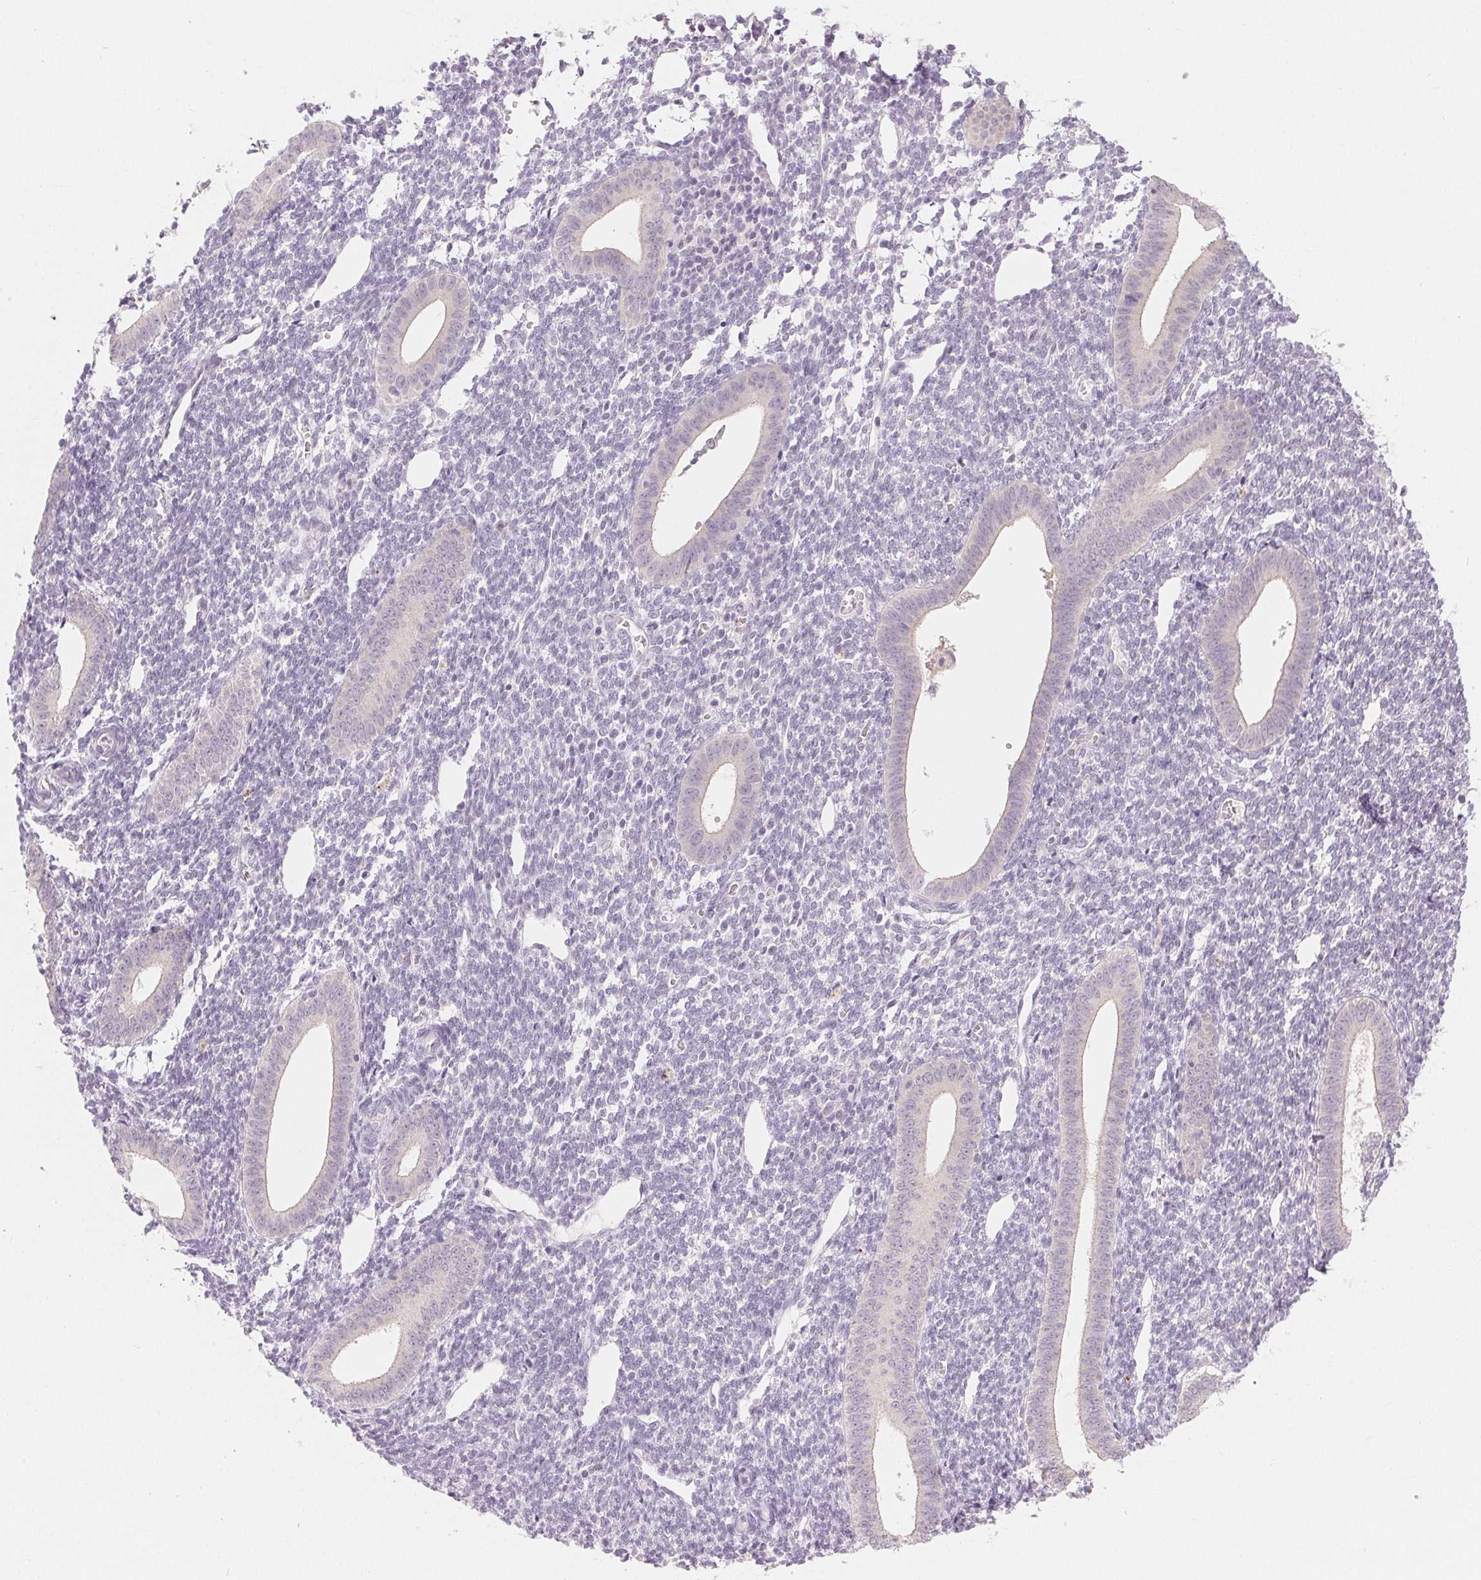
{"staining": {"intensity": "negative", "quantity": "none", "location": "none"}, "tissue": "endometrium", "cell_type": "Cells in endometrial stroma", "image_type": "normal", "snomed": [{"axis": "morphology", "description": "Normal tissue, NOS"}, {"axis": "topography", "description": "Endometrium"}], "caption": "IHC micrograph of benign endometrium: endometrium stained with DAB demonstrates no significant protein staining in cells in endometrial stroma. (Brightfield microscopy of DAB IHC at high magnification).", "gene": "SFTPD", "patient": {"sex": "female", "age": 25}}